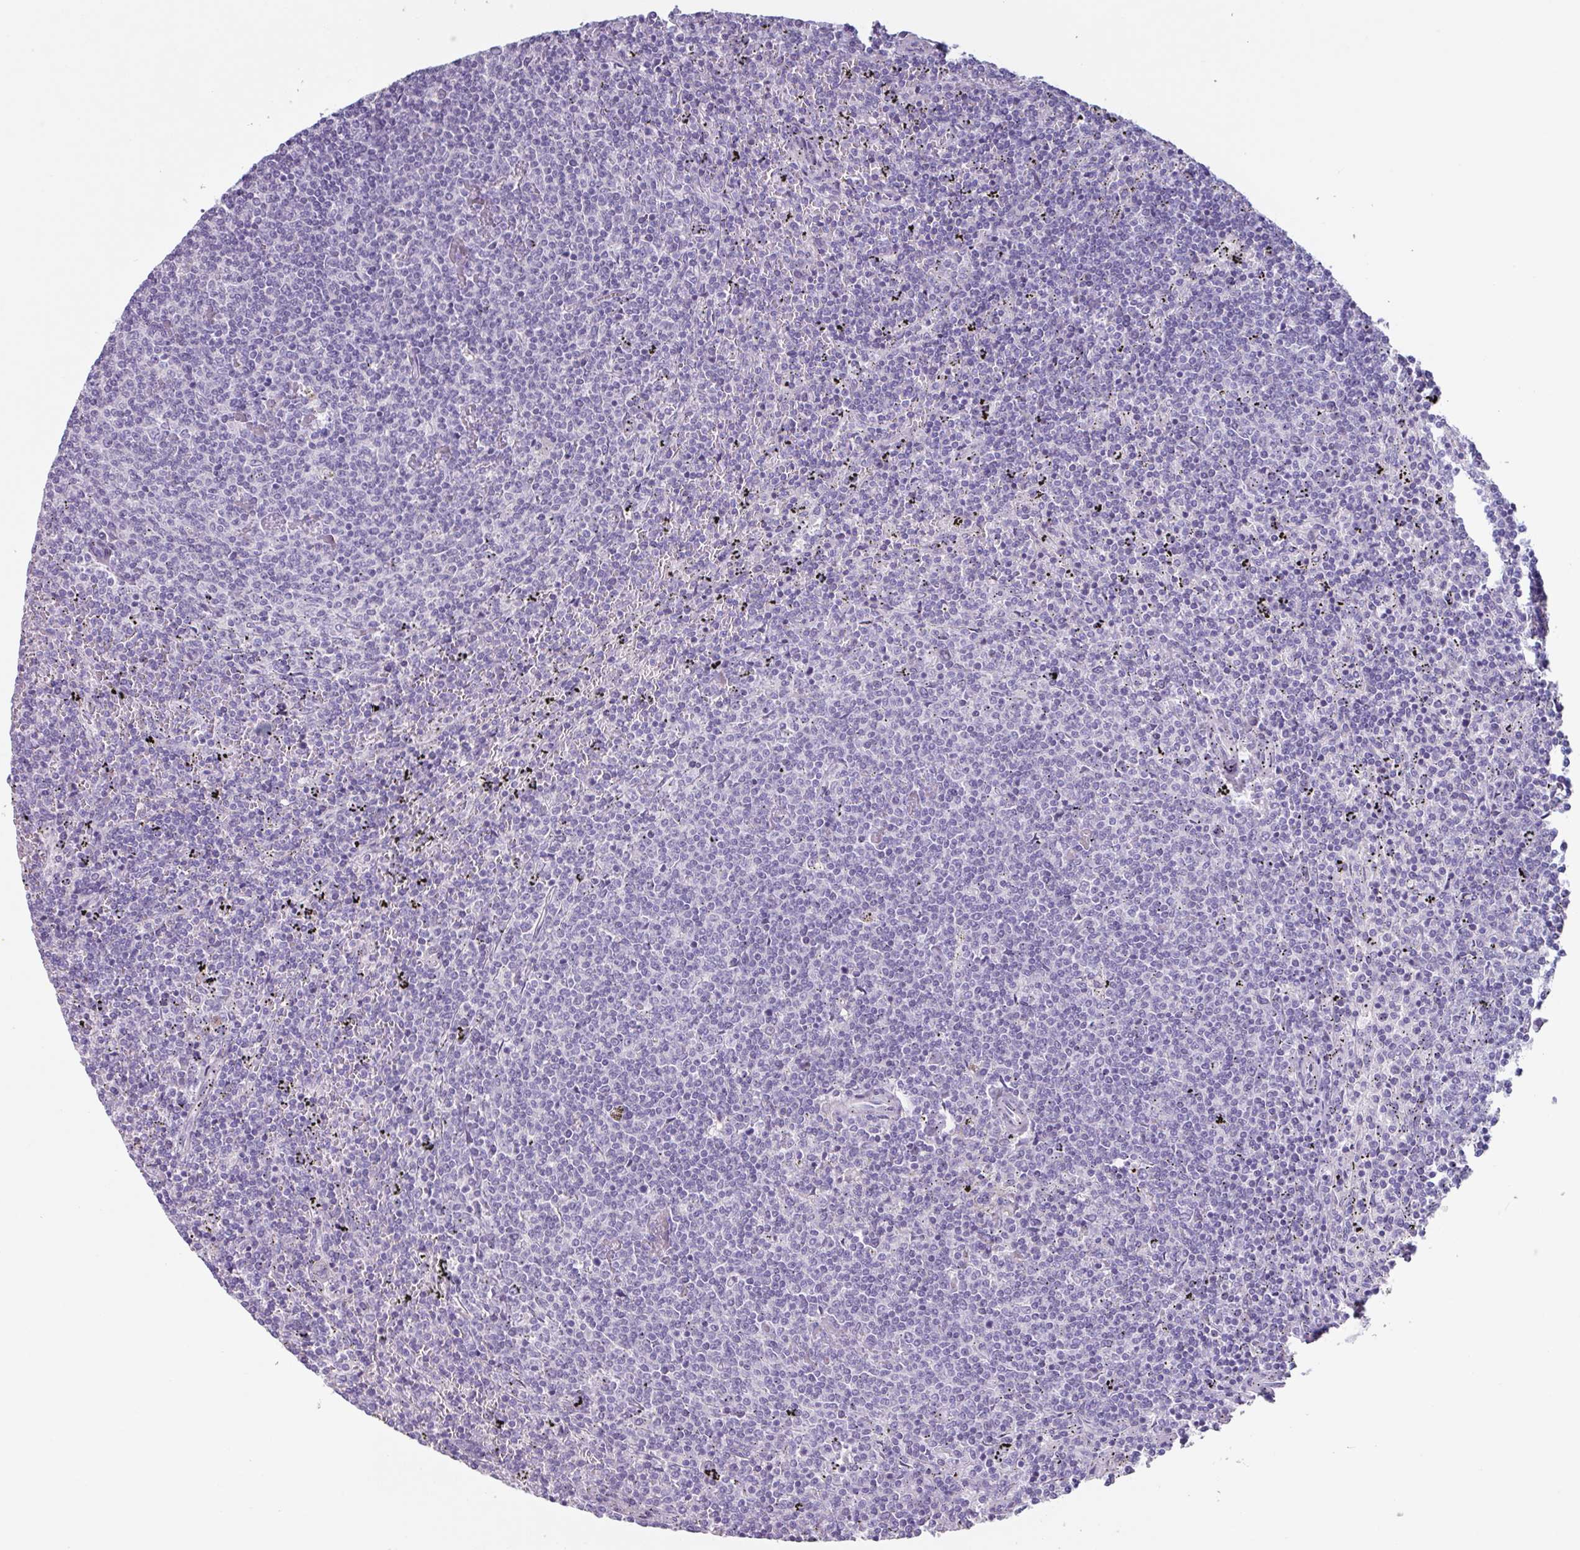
{"staining": {"intensity": "negative", "quantity": "none", "location": "none"}, "tissue": "lymphoma", "cell_type": "Tumor cells", "image_type": "cancer", "snomed": [{"axis": "morphology", "description": "Malignant lymphoma, non-Hodgkin's type, Low grade"}, {"axis": "topography", "description": "Spleen"}], "caption": "The histopathology image exhibits no staining of tumor cells in lymphoma.", "gene": "OR2T10", "patient": {"sex": "female", "age": 50}}